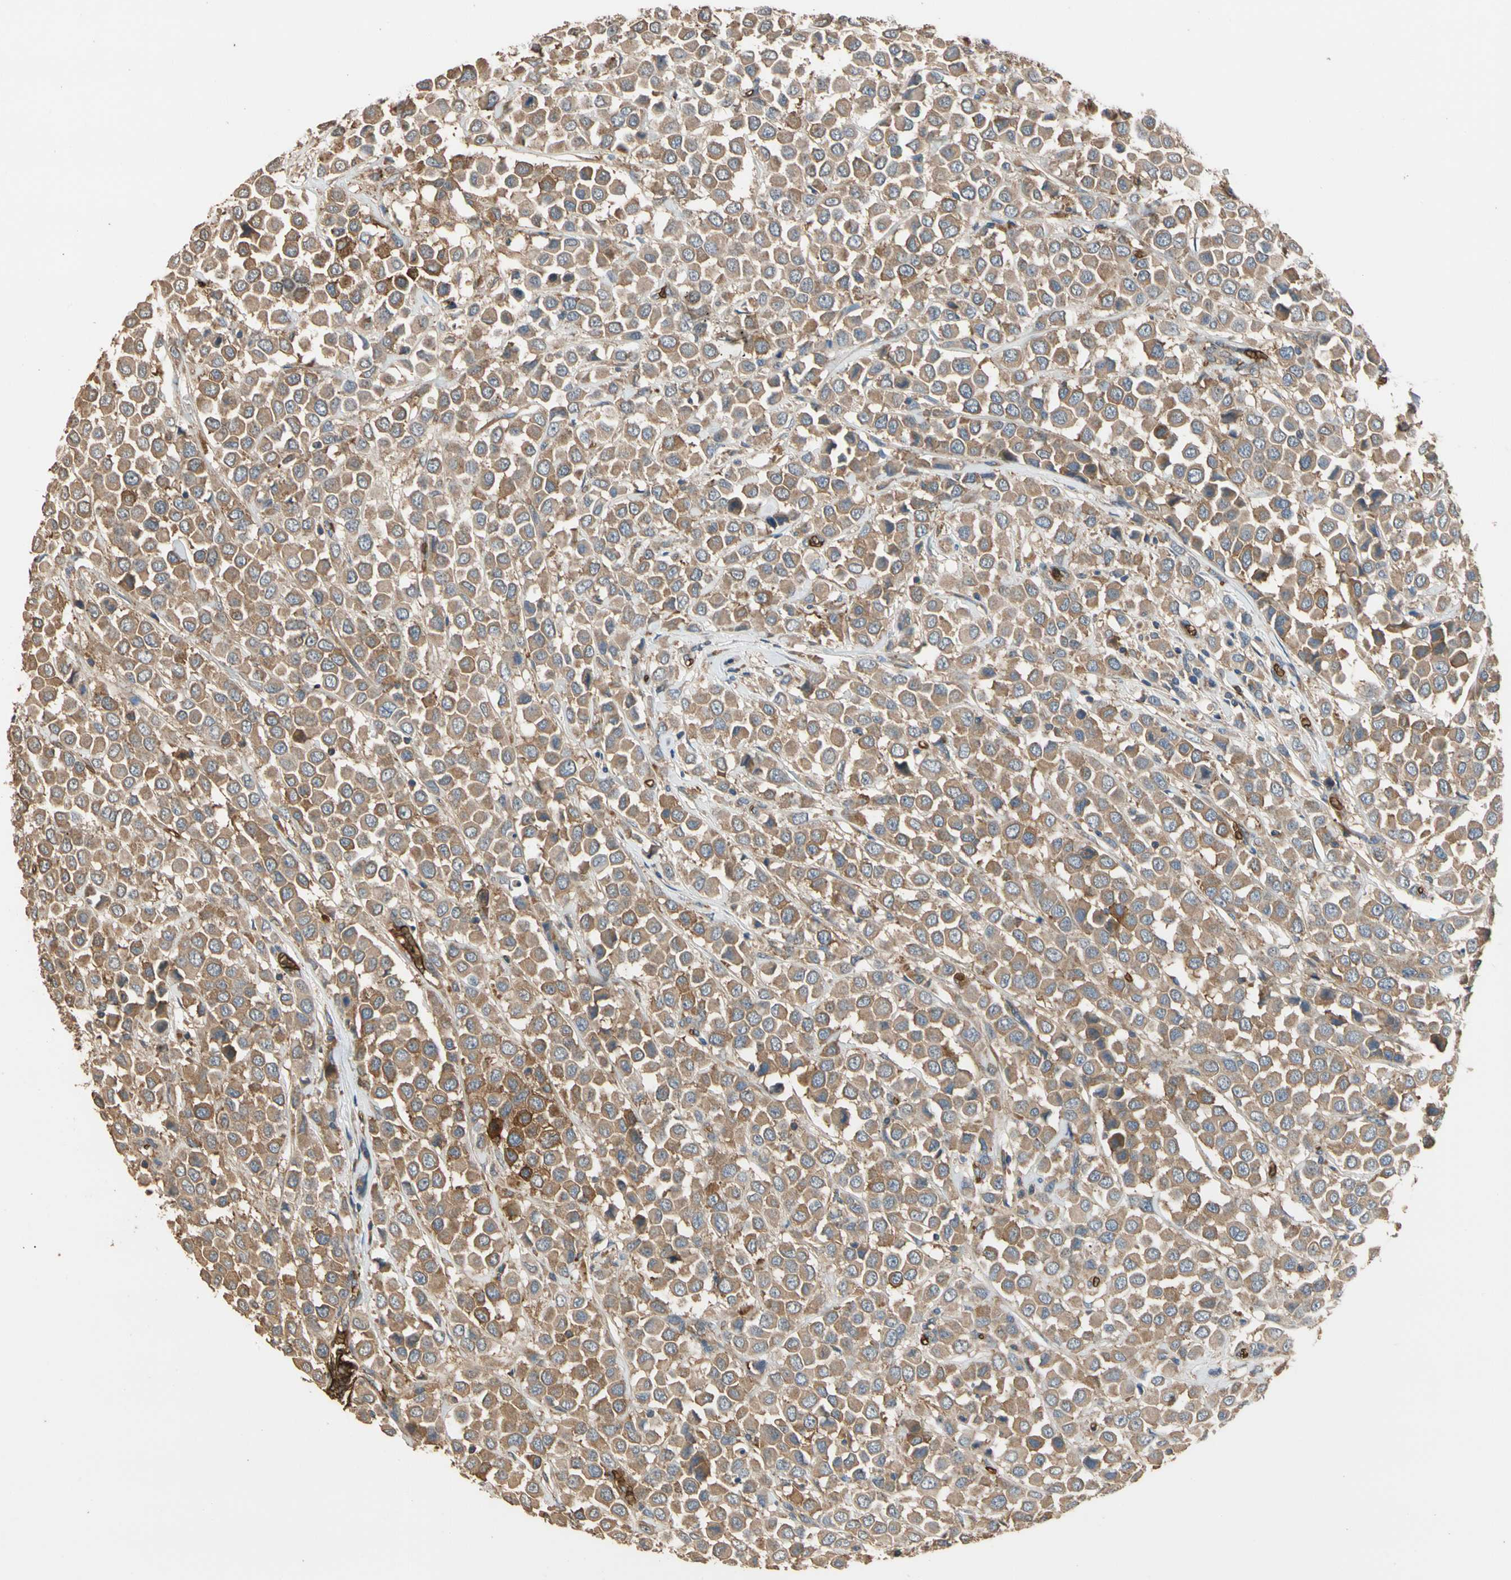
{"staining": {"intensity": "moderate", "quantity": ">75%", "location": "cytoplasmic/membranous"}, "tissue": "breast cancer", "cell_type": "Tumor cells", "image_type": "cancer", "snomed": [{"axis": "morphology", "description": "Duct carcinoma"}, {"axis": "topography", "description": "Breast"}], "caption": "Immunohistochemistry photomicrograph of invasive ductal carcinoma (breast) stained for a protein (brown), which displays medium levels of moderate cytoplasmic/membranous staining in approximately >75% of tumor cells.", "gene": "RIOK2", "patient": {"sex": "female", "age": 61}}